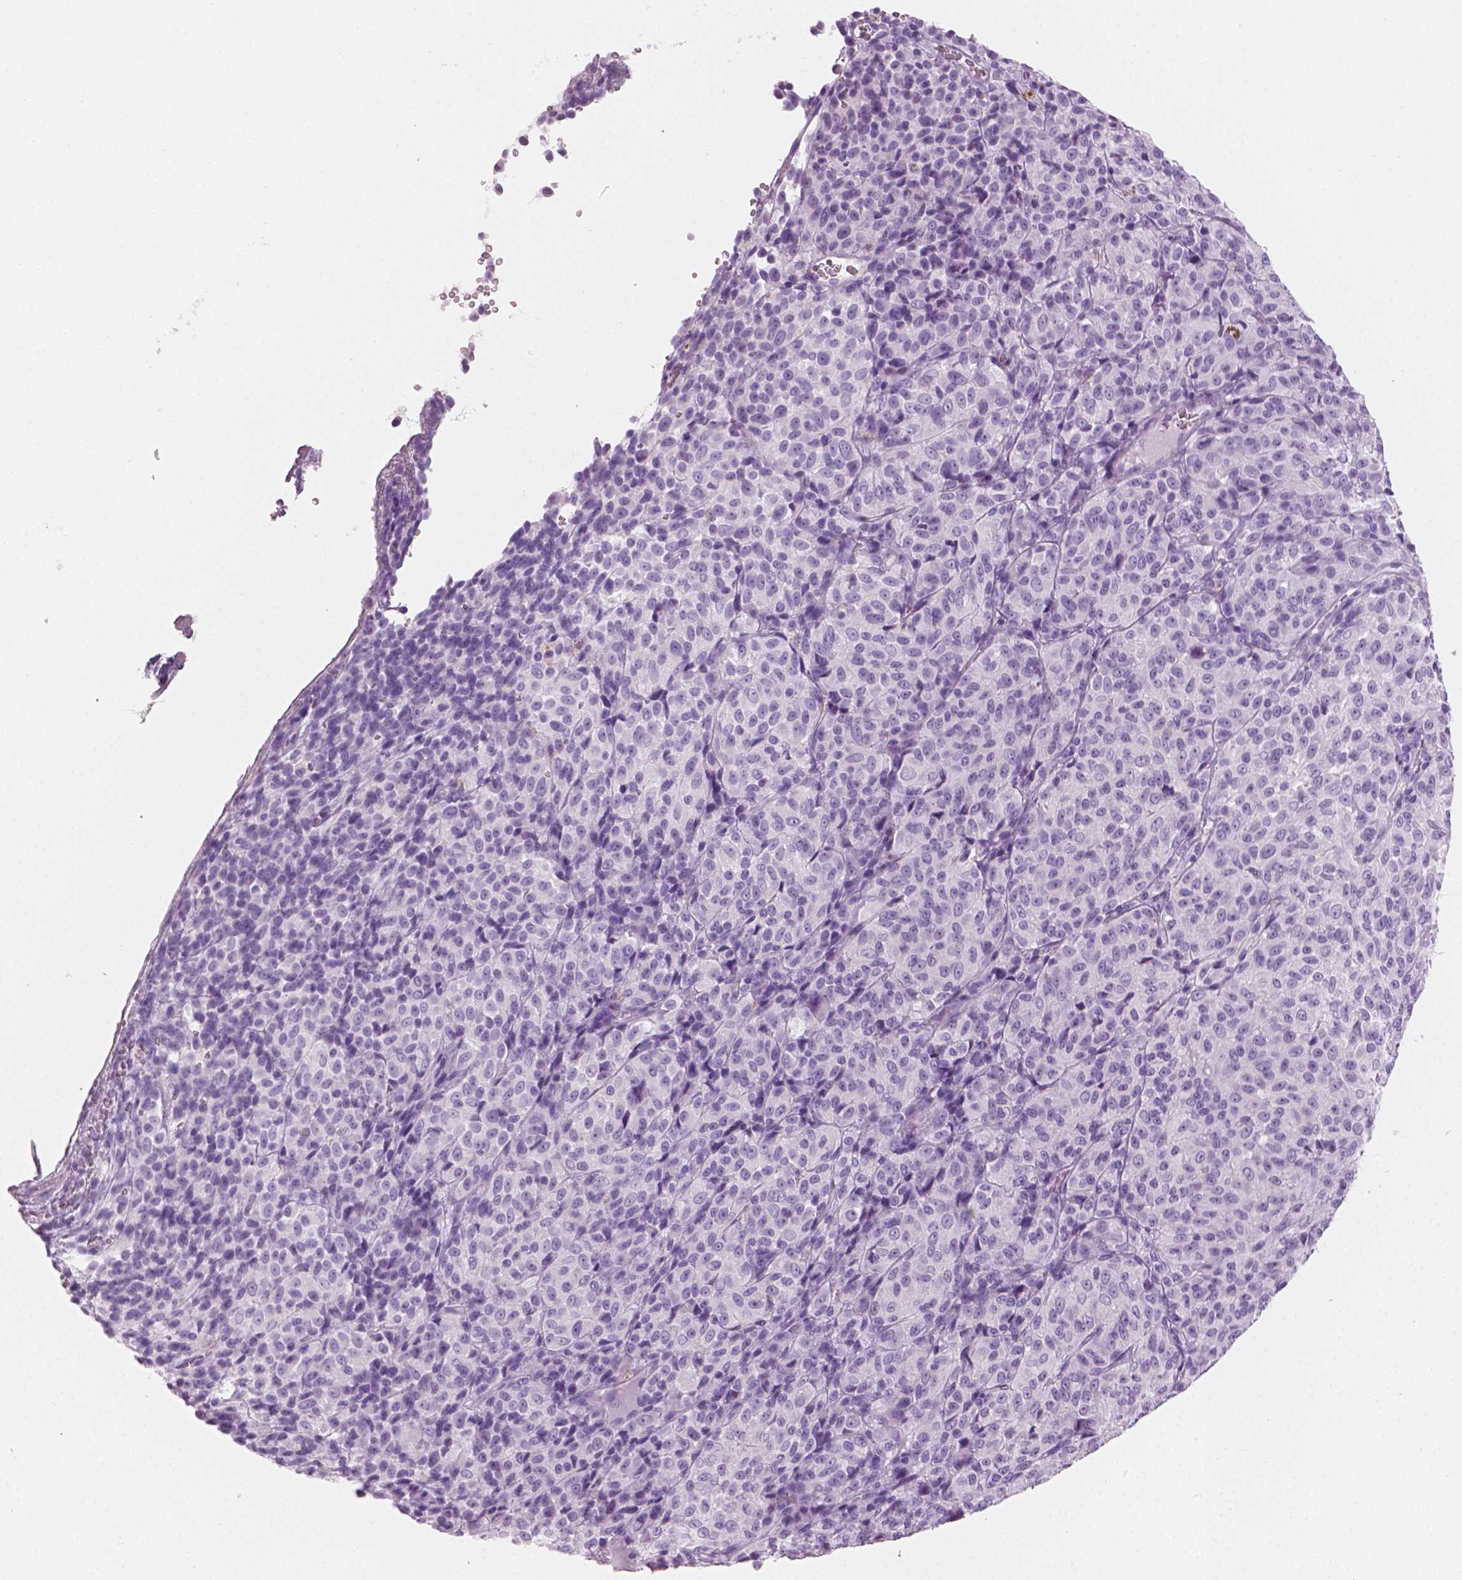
{"staining": {"intensity": "negative", "quantity": "none", "location": "none"}, "tissue": "melanoma", "cell_type": "Tumor cells", "image_type": "cancer", "snomed": [{"axis": "morphology", "description": "Malignant melanoma, Metastatic site"}, {"axis": "topography", "description": "Brain"}], "caption": "DAB (3,3'-diaminobenzidine) immunohistochemical staining of human melanoma exhibits no significant expression in tumor cells.", "gene": "PLIN4", "patient": {"sex": "female", "age": 56}}